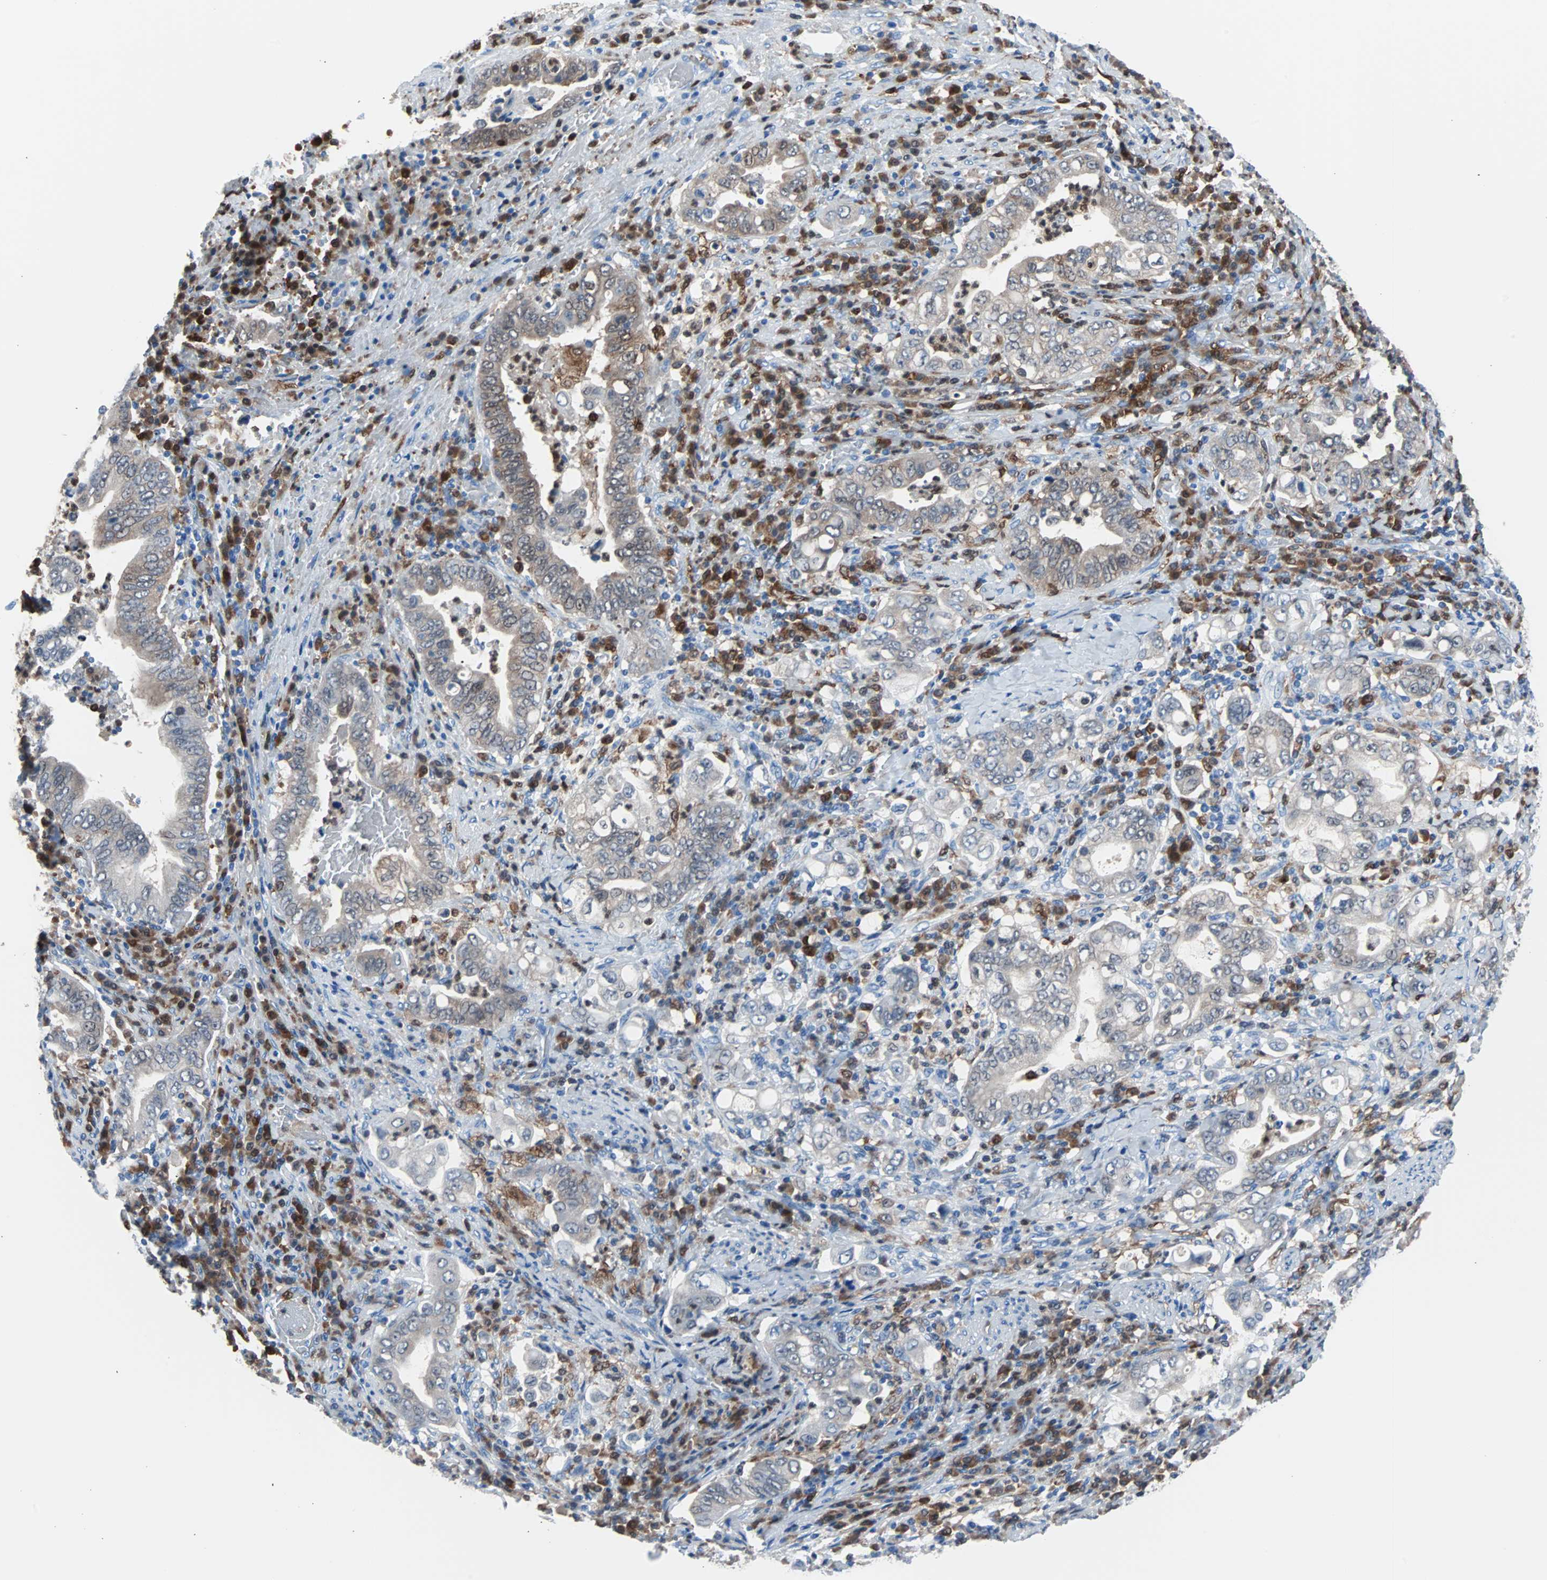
{"staining": {"intensity": "moderate", "quantity": "25%-75%", "location": "cytoplasmic/membranous"}, "tissue": "stomach cancer", "cell_type": "Tumor cells", "image_type": "cancer", "snomed": [{"axis": "morphology", "description": "Normal tissue, NOS"}, {"axis": "morphology", "description": "Adenocarcinoma, NOS"}, {"axis": "topography", "description": "Esophagus"}, {"axis": "topography", "description": "Stomach, upper"}, {"axis": "topography", "description": "Peripheral nerve tissue"}], "caption": "Human stomach cancer stained with a protein marker reveals moderate staining in tumor cells.", "gene": "SYK", "patient": {"sex": "male", "age": 62}}